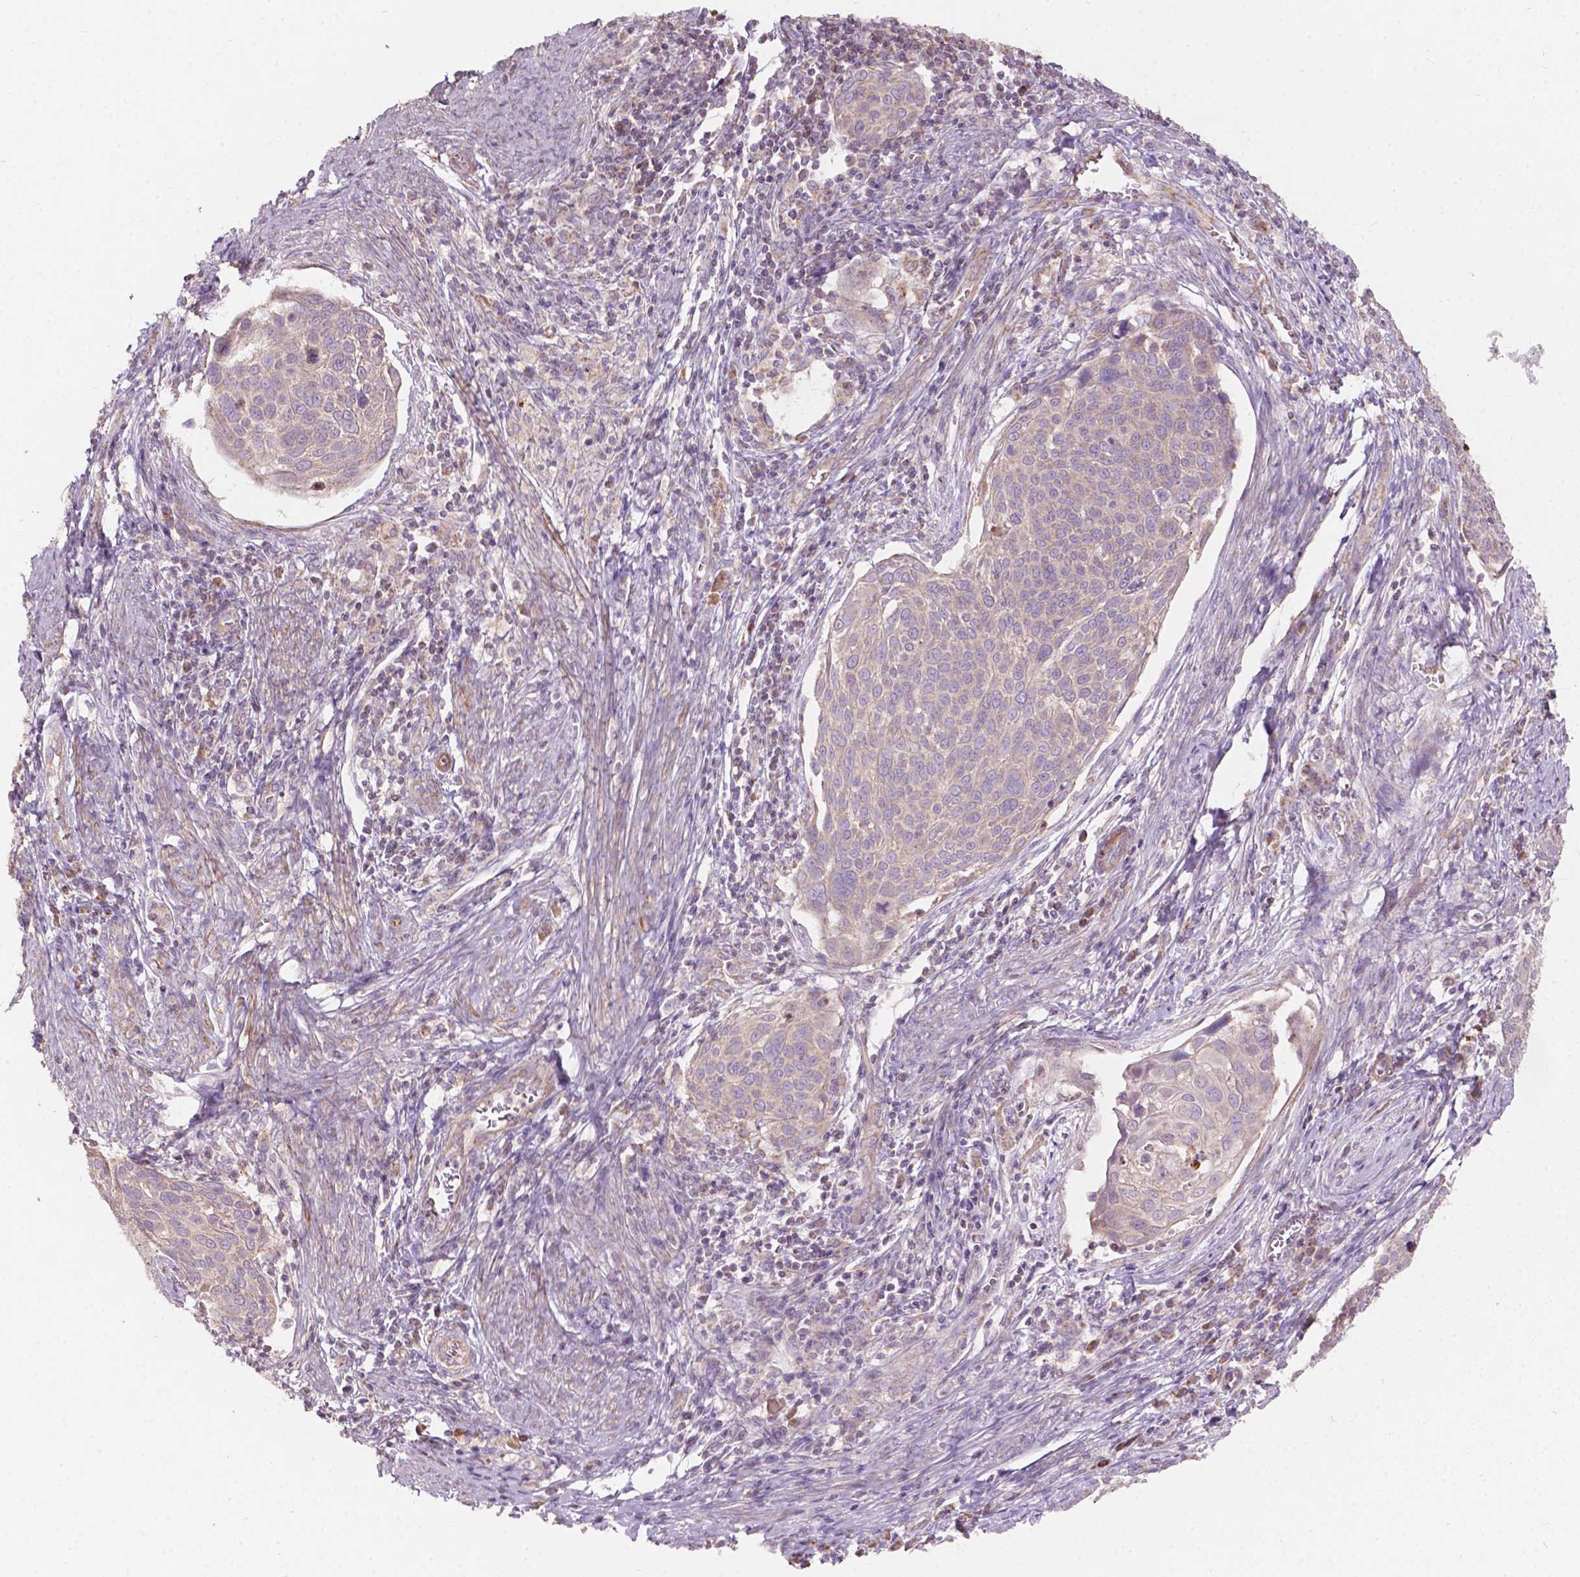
{"staining": {"intensity": "negative", "quantity": "none", "location": "none"}, "tissue": "cervical cancer", "cell_type": "Tumor cells", "image_type": "cancer", "snomed": [{"axis": "morphology", "description": "Squamous cell carcinoma, NOS"}, {"axis": "topography", "description": "Cervix"}], "caption": "High magnification brightfield microscopy of cervical cancer stained with DAB (3,3'-diaminobenzidine) (brown) and counterstained with hematoxylin (blue): tumor cells show no significant staining.", "gene": "NDUFA10", "patient": {"sex": "female", "age": 39}}